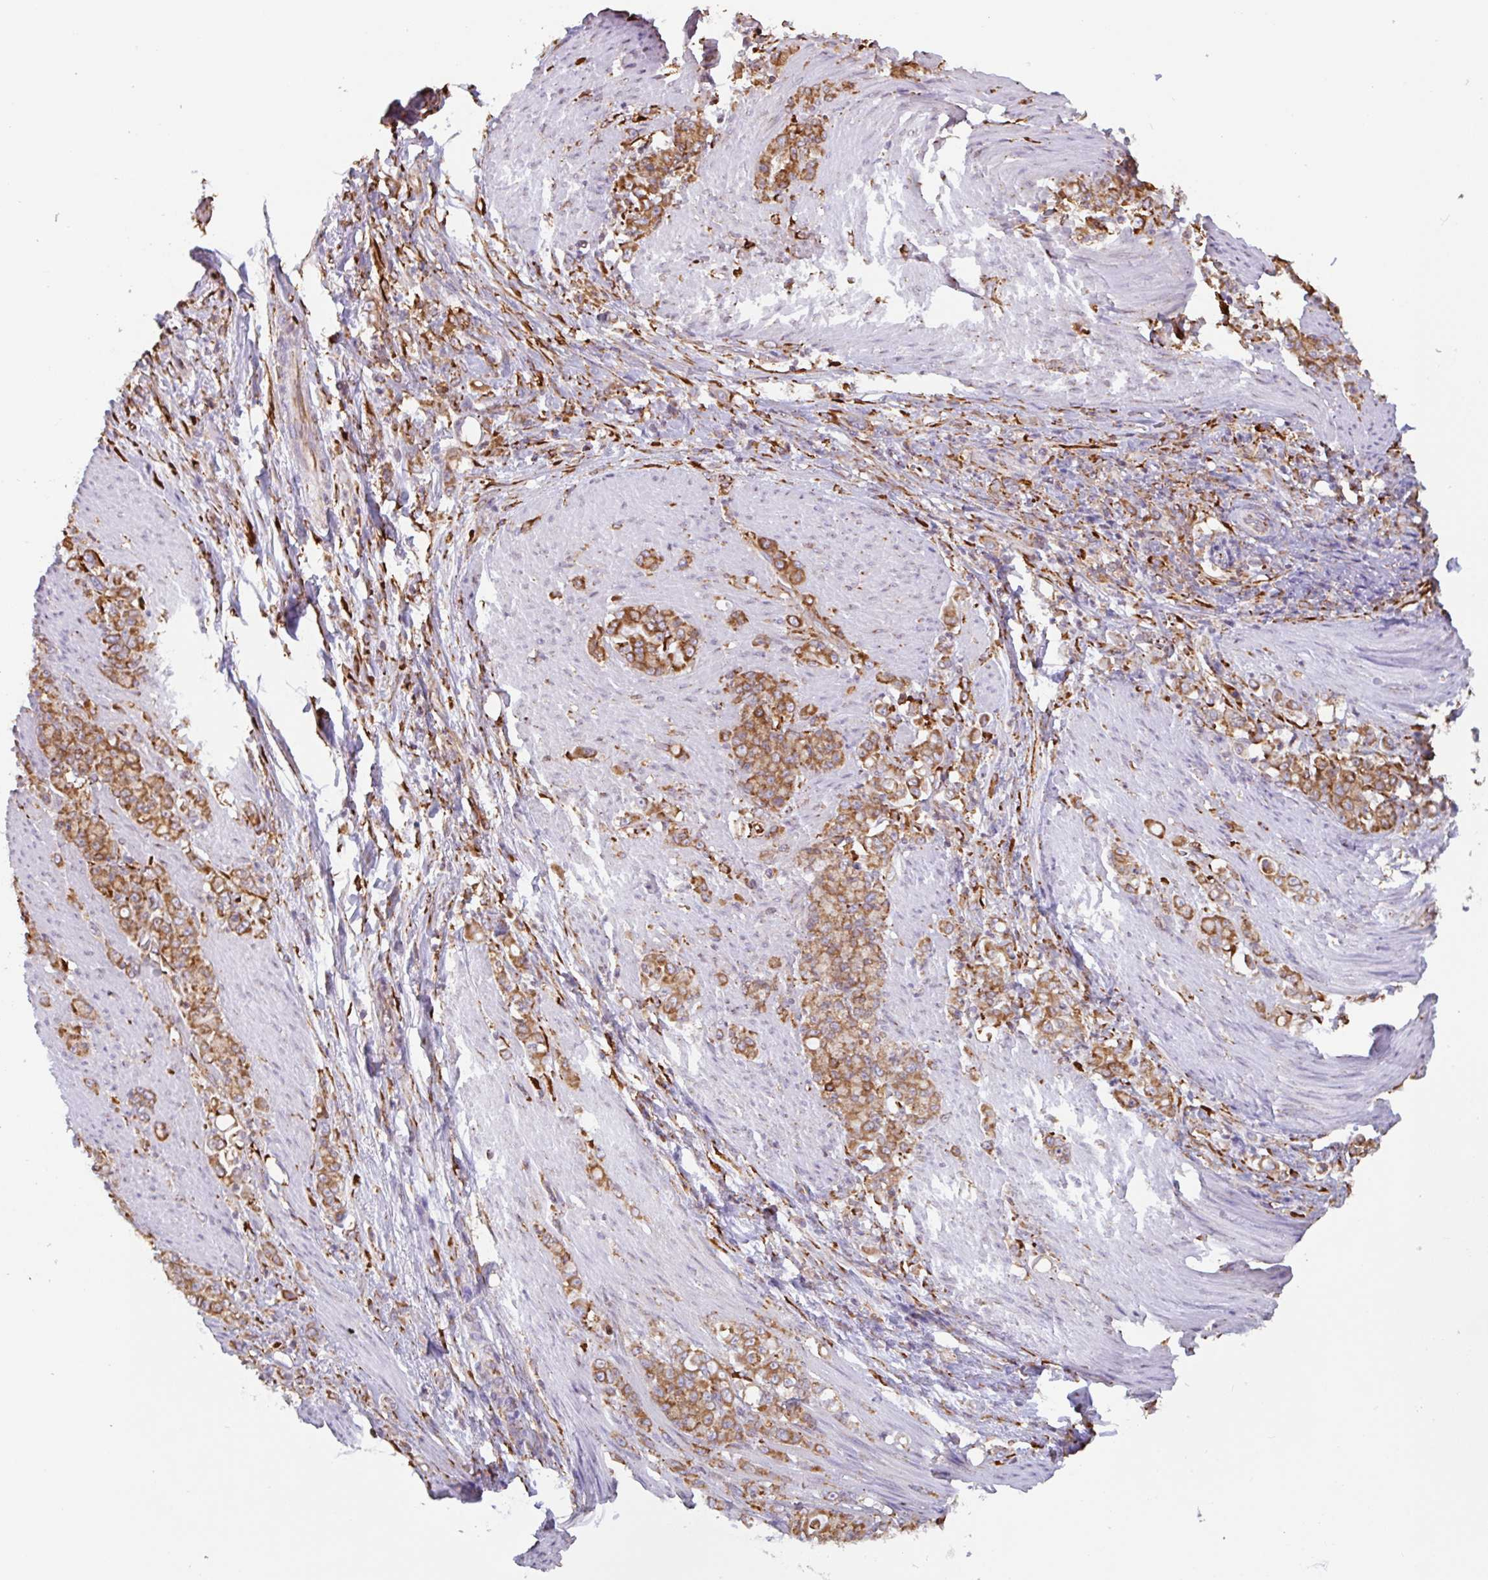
{"staining": {"intensity": "moderate", "quantity": ">75%", "location": "cytoplasmic/membranous"}, "tissue": "stomach cancer", "cell_type": "Tumor cells", "image_type": "cancer", "snomed": [{"axis": "morphology", "description": "Adenocarcinoma, NOS"}, {"axis": "topography", "description": "Stomach"}], "caption": "Protein staining shows moderate cytoplasmic/membranous positivity in about >75% of tumor cells in stomach cancer. Nuclei are stained in blue.", "gene": "DOK4", "patient": {"sex": "female", "age": 79}}